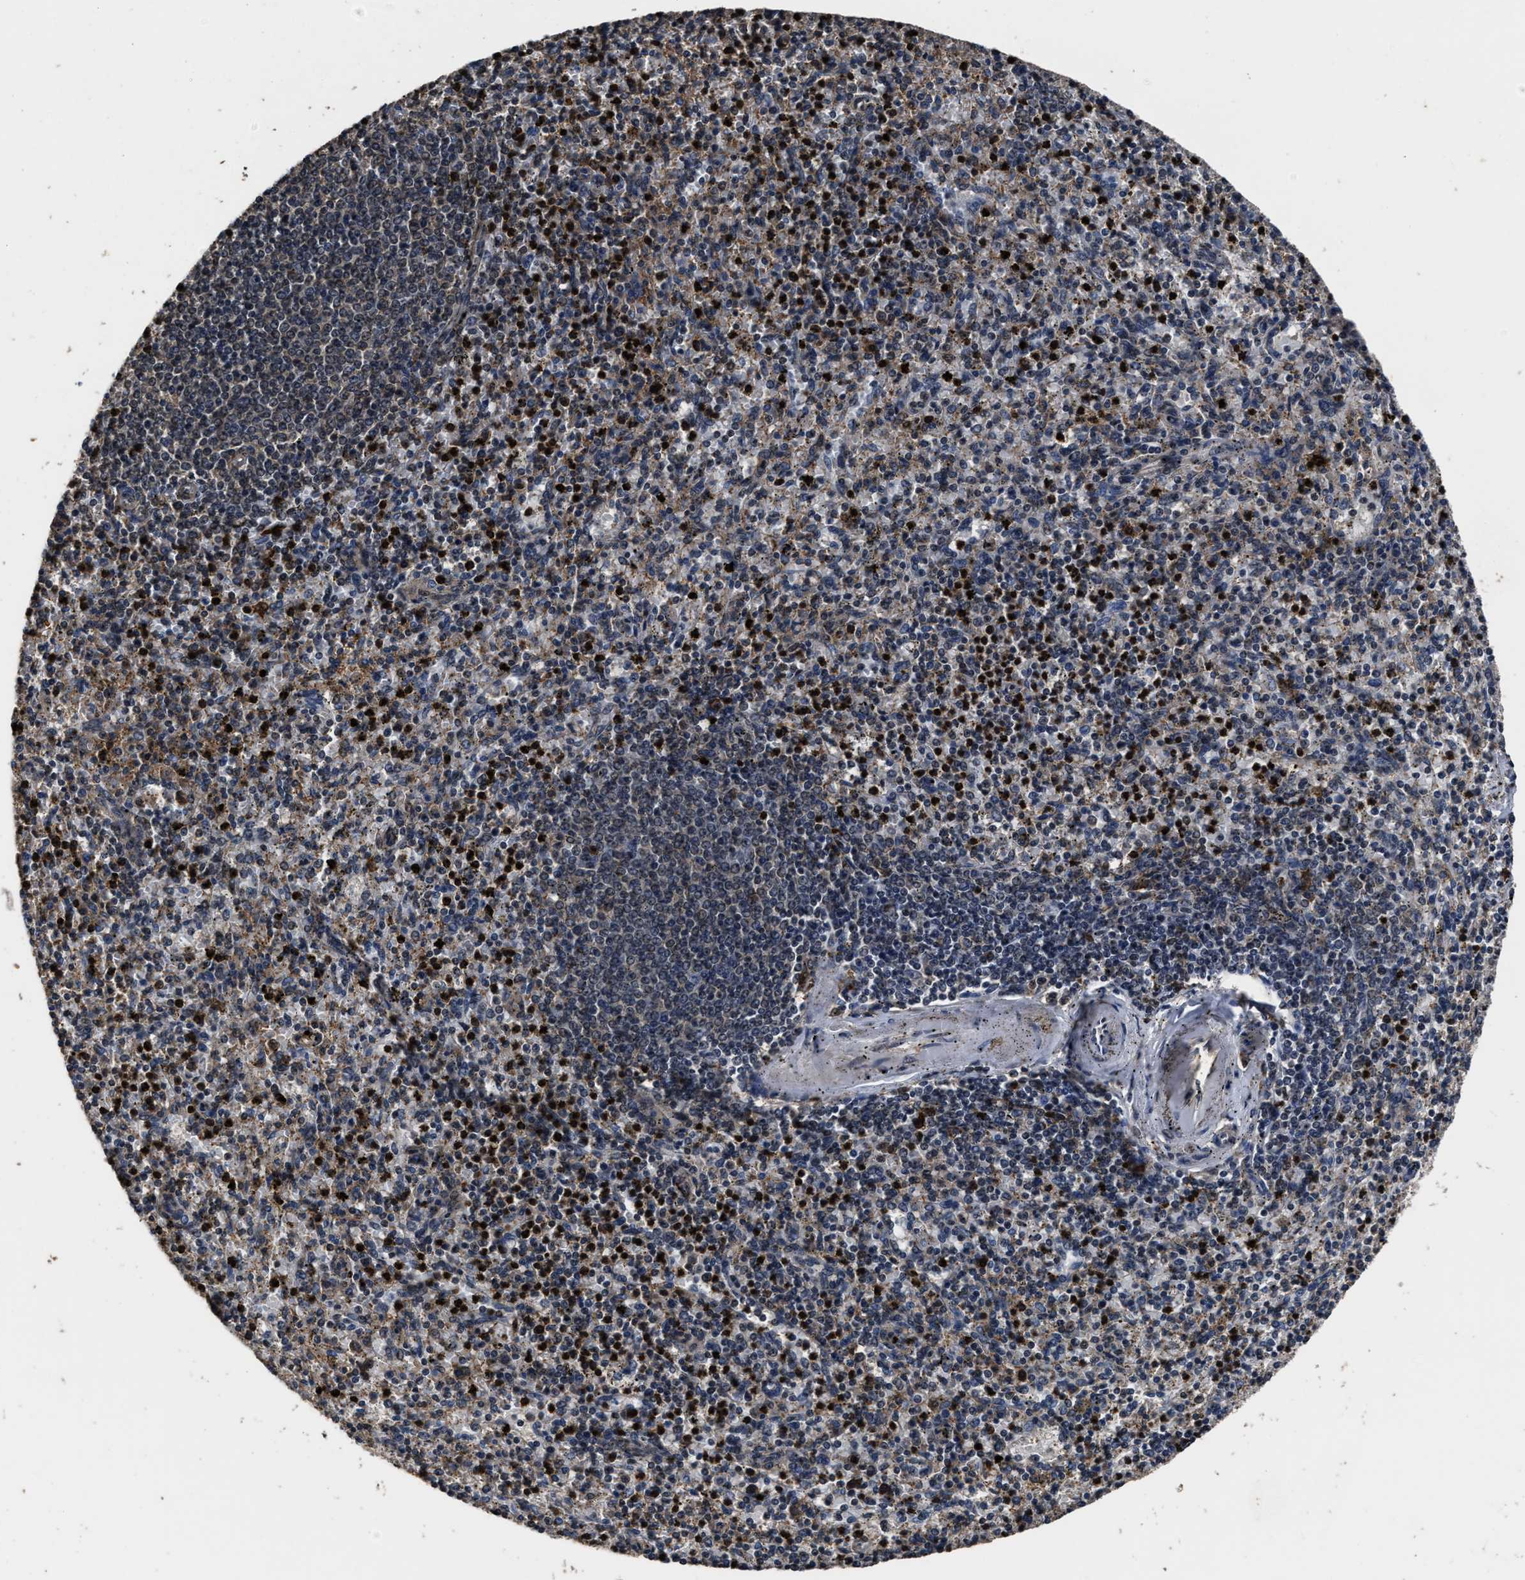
{"staining": {"intensity": "moderate", "quantity": "25%-75%", "location": "cytoplasmic/membranous"}, "tissue": "spleen", "cell_type": "Cells in red pulp", "image_type": "normal", "snomed": [{"axis": "morphology", "description": "Normal tissue, NOS"}, {"axis": "topography", "description": "Spleen"}], "caption": "DAB (3,3'-diaminobenzidine) immunohistochemical staining of unremarkable spleen reveals moderate cytoplasmic/membranous protein staining in approximately 25%-75% of cells in red pulp. (DAB IHC with brightfield microscopy, high magnification).", "gene": "RSBN1L", "patient": {"sex": "male", "age": 72}}